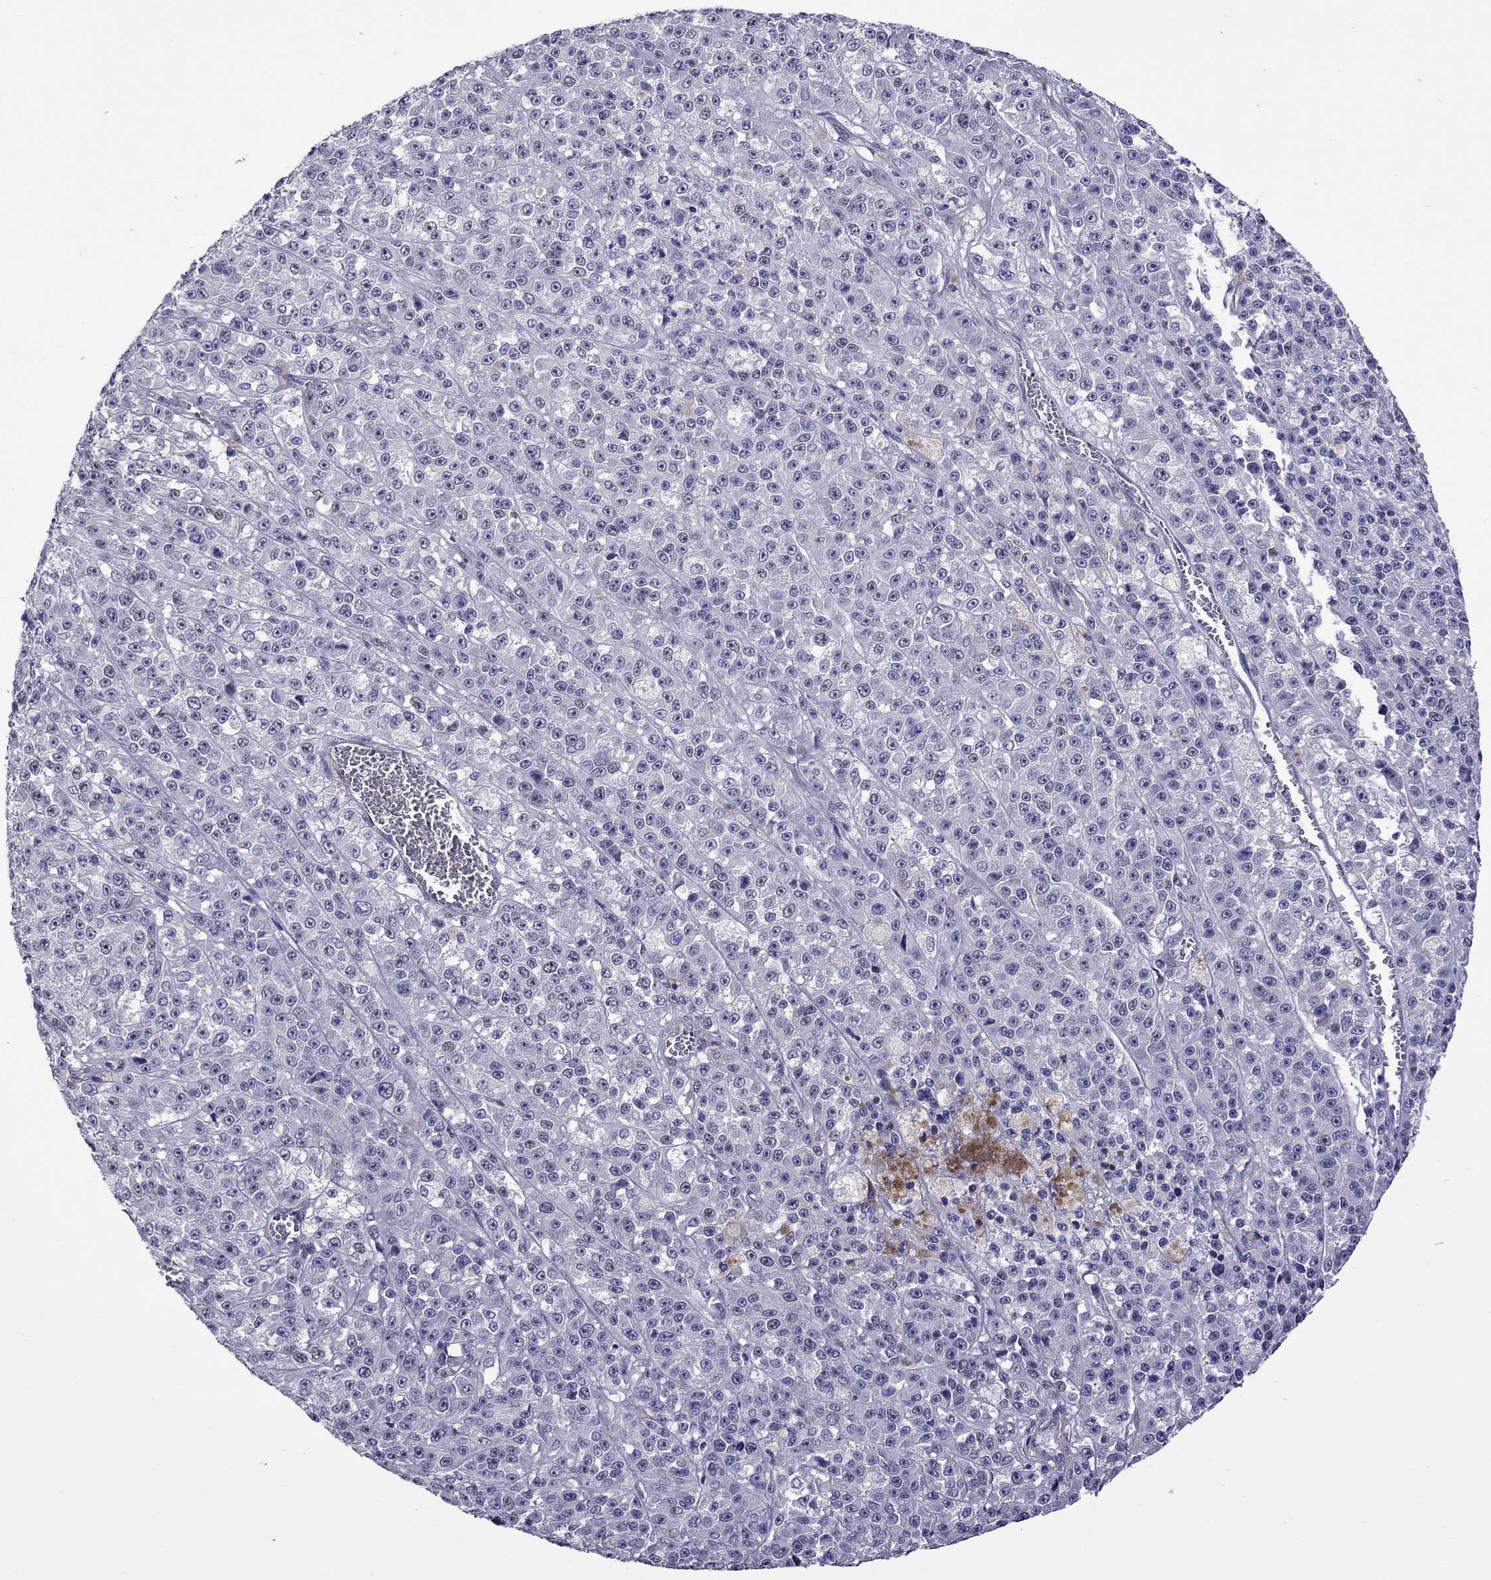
{"staining": {"intensity": "negative", "quantity": "none", "location": "none"}, "tissue": "melanoma", "cell_type": "Tumor cells", "image_type": "cancer", "snomed": [{"axis": "morphology", "description": "Malignant melanoma, NOS"}, {"axis": "topography", "description": "Skin"}], "caption": "DAB immunohistochemical staining of human malignant melanoma shows no significant expression in tumor cells.", "gene": "CHRNA5", "patient": {"sex": "female", "age": 58}}